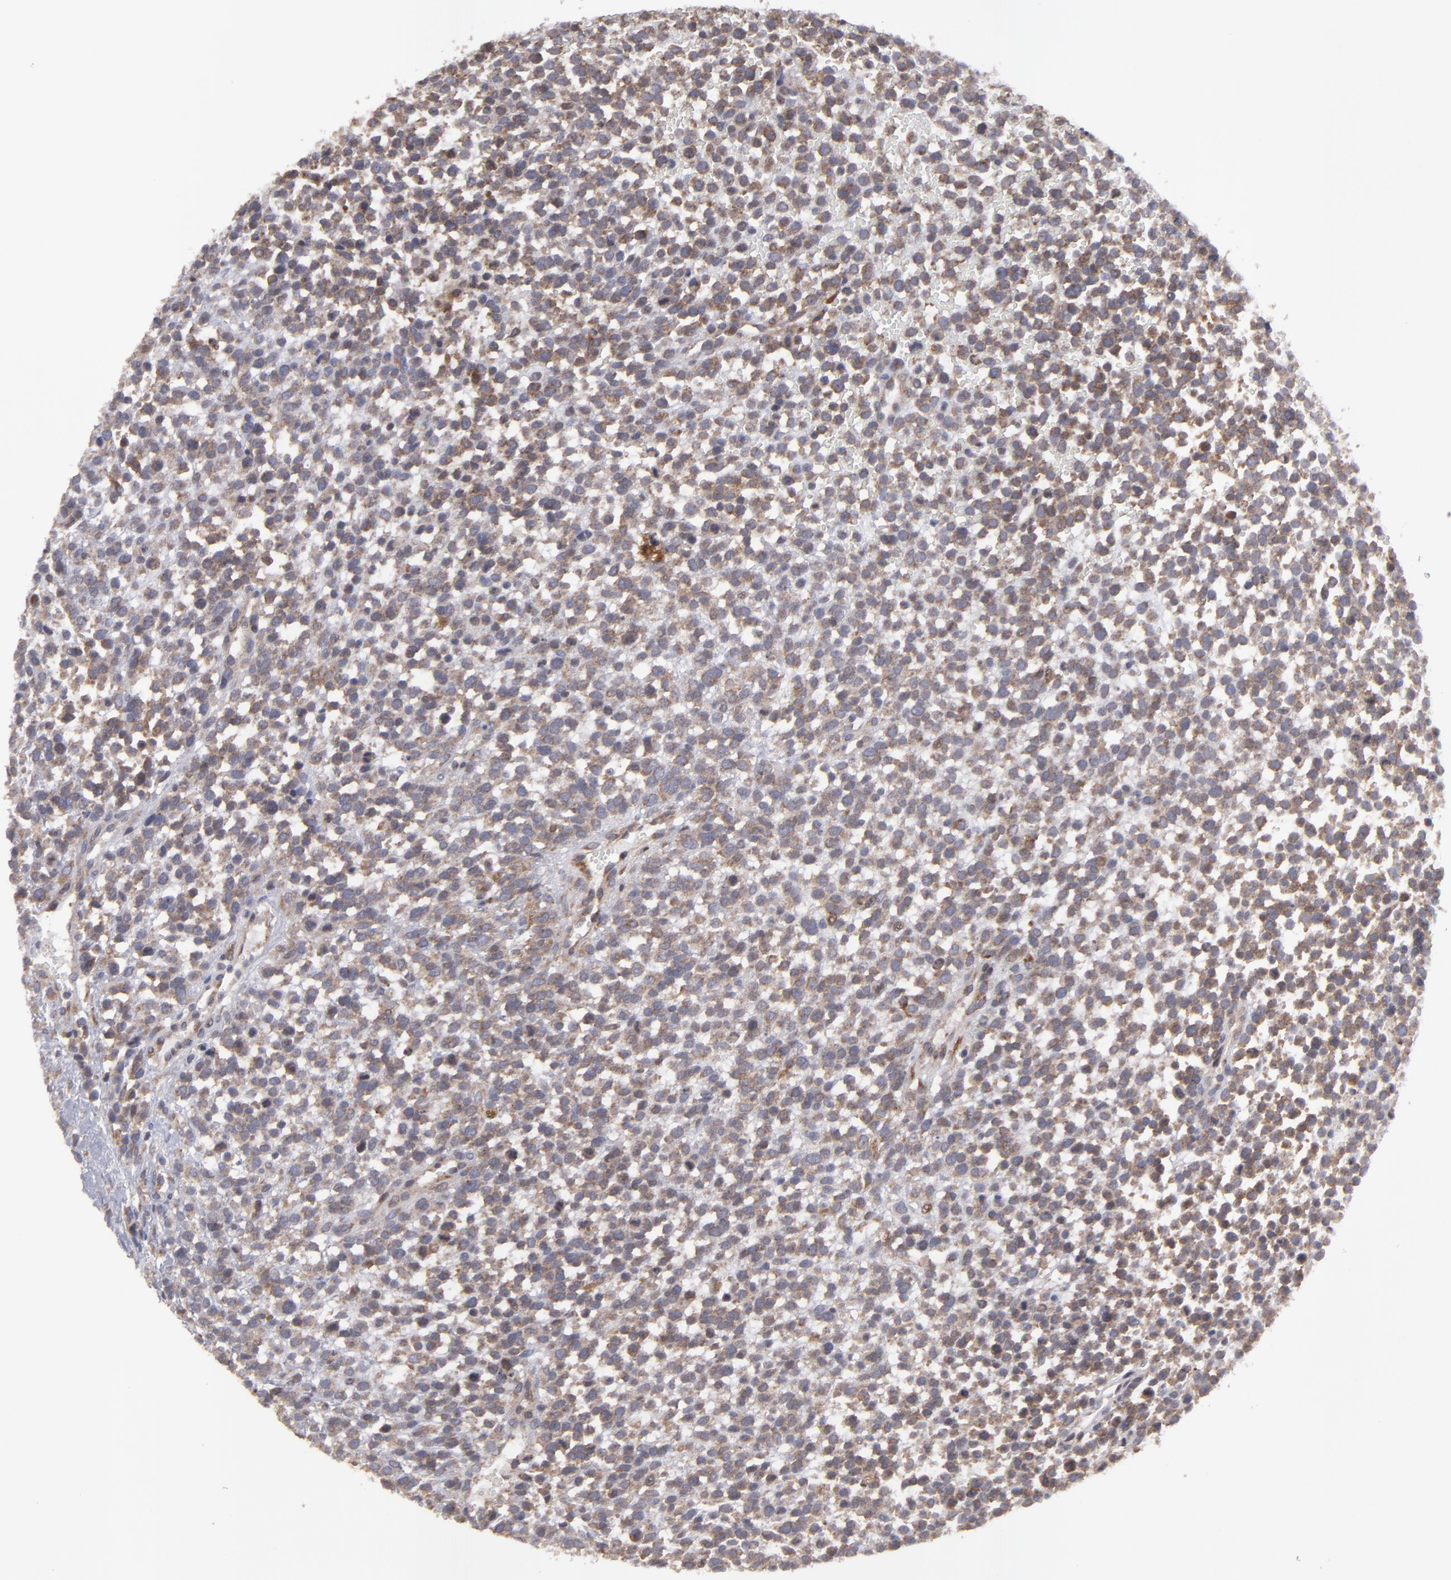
{"staining": {"intensity": "moderate", "quantity": ">75%", "location": "cytoplasmic/membranous"}, "tissue": "glioma", "cell_type": "Tumor cells", "image_type": "cancer", "snomed": [{"axis": "morphology", "description": "Glioma, malignant, High grade"}, {"axis": "topography", "description": "Brain"}], "caption": "This is a histology image of immunohistochemistry (IHC) staining of glioma, which shows moderate expression in the cytoplasmic/membranous of tumor cells.", "gene": "SND1", "patient": {"sex": "male", "age": 66}}